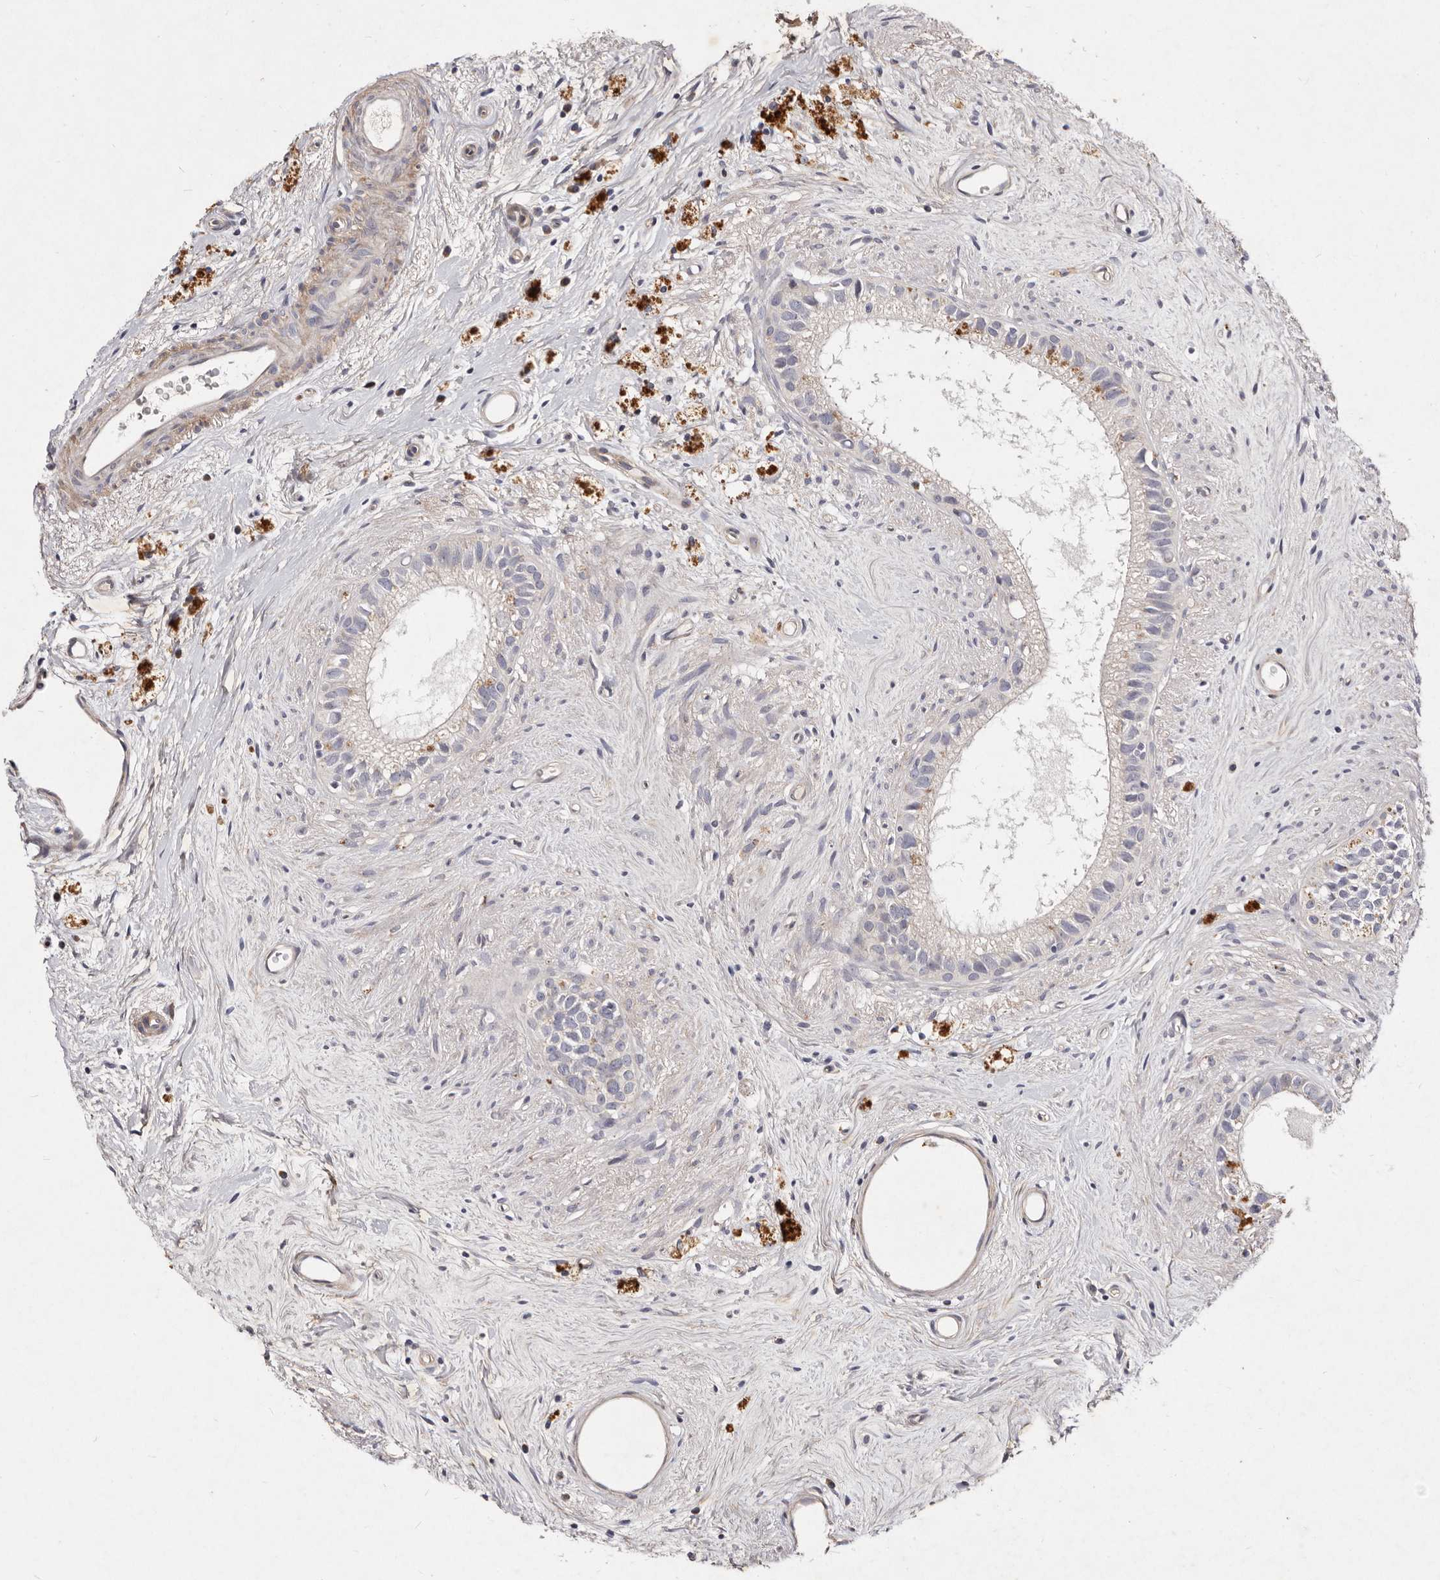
{"staining": {"intensity": "weak", "quantity": "<25%", "location": "cytoplasmic/membranous"}, "tissue": "epididymis", "cell_type": "Glandular cells", "image_type": "normal", "snomed": [{"axis": "morphology", "description": "Normal tissue, NOS"}, {"axis": "topography", "description": "Epididymis"}], "caption": "Human epididymis stained for a protein using IHC demonstrates no expression in glandular cells.", "gene": "SLC25A20", "patient": {"sex": "male", "age": 80}}